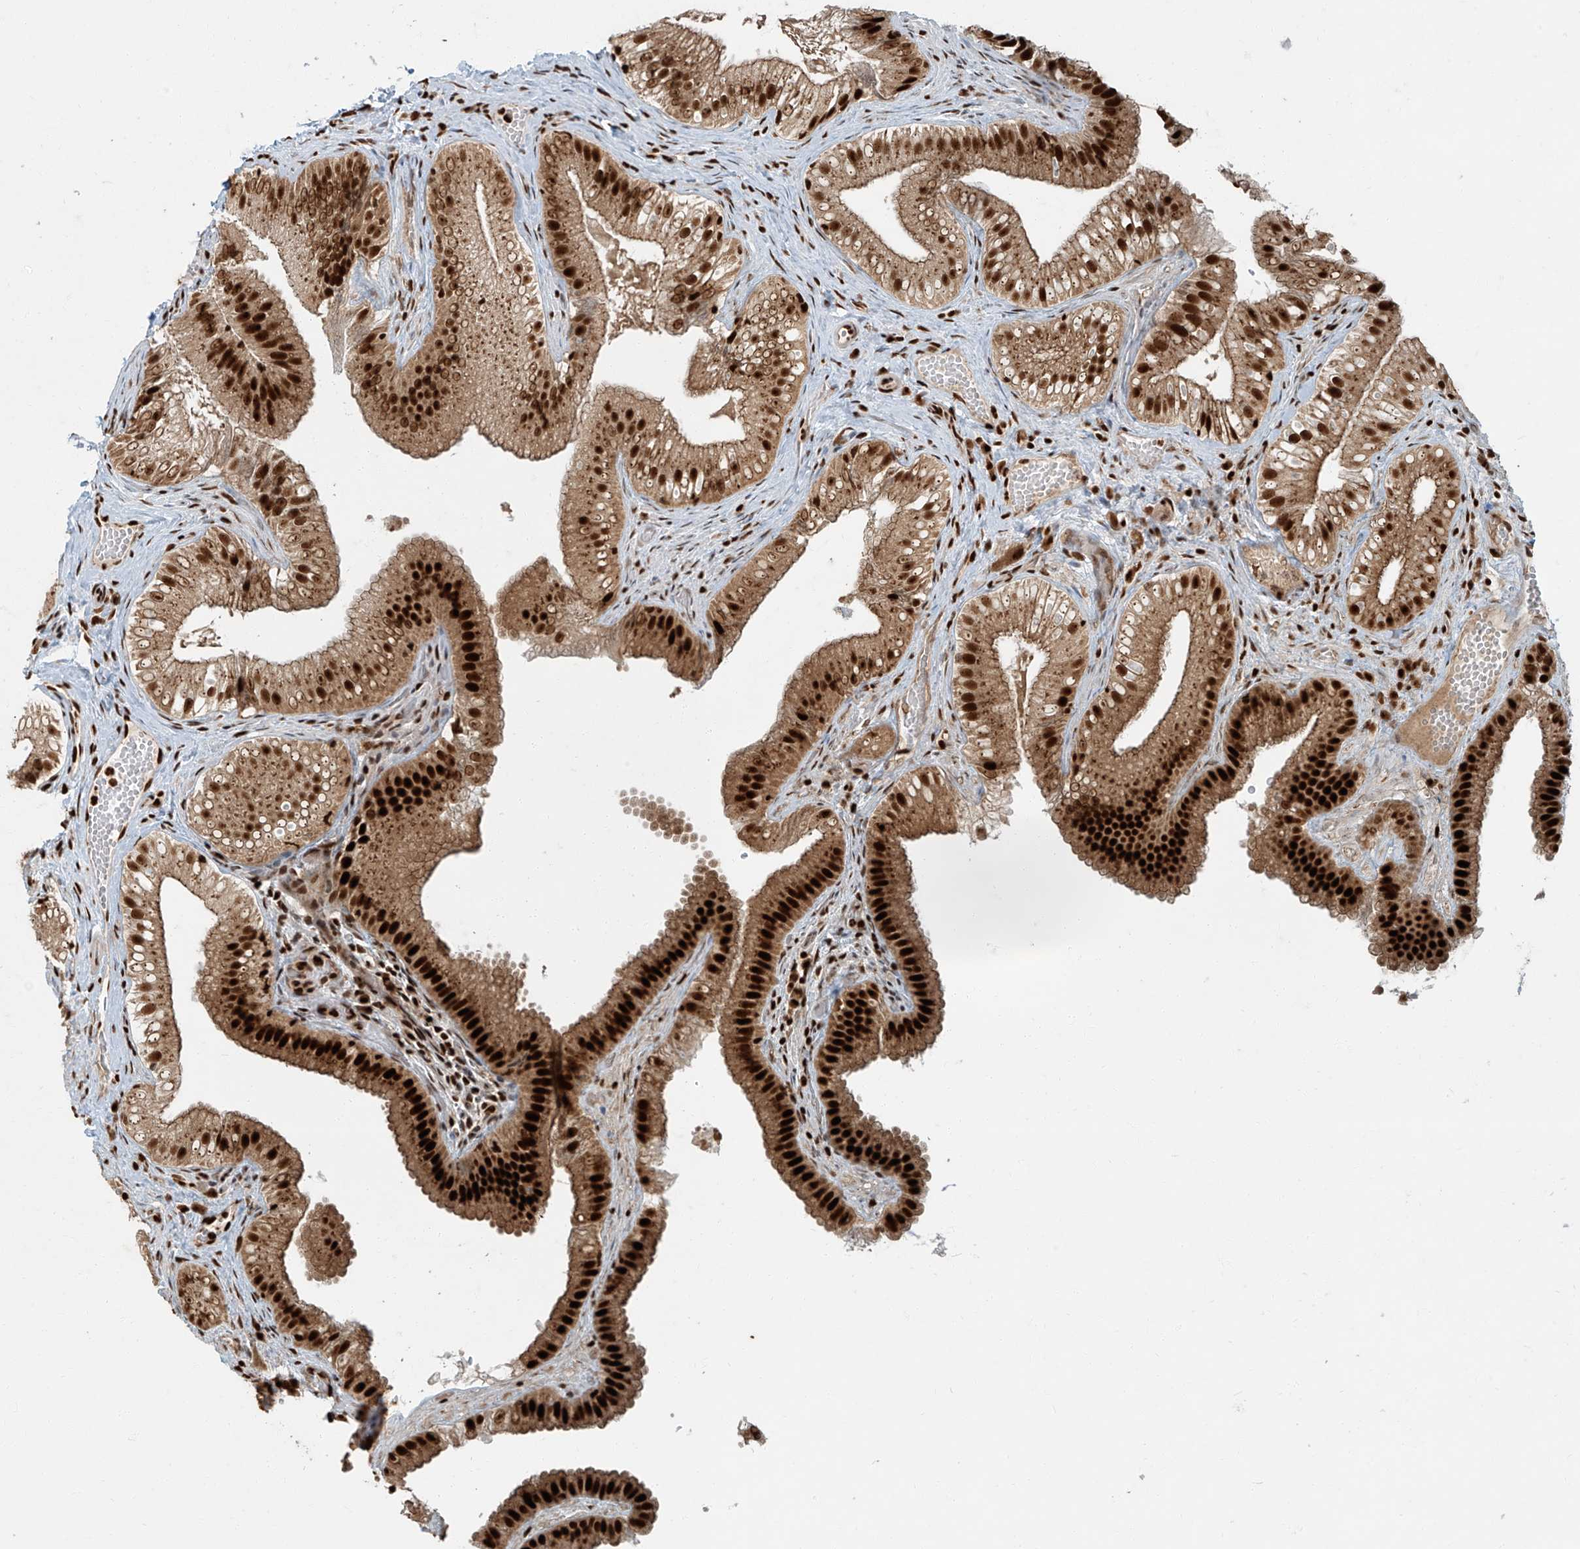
{"staining": {"intensity": "strong", "quantity": ">75%", "location": "cytoplasmic/membranous,nuclear"}, "tissue": "gallbladder", "cell_type": "Glandular cells", "image_type": "normal", "snomed": [{"axis": "morphology", "description": "Normal tissue, NOS"}, {"axis": "topography", "description": "Gallbladder"}], "caption": "Immunohistochemistry (IHC) of normal gallbladder exhibits high levels of strong cytoplasmic/membranous,nuclear positivity in about >75% of glandular cells.", "gene": "FAM193B", "patient": {"sex": "female", "age": 30}}